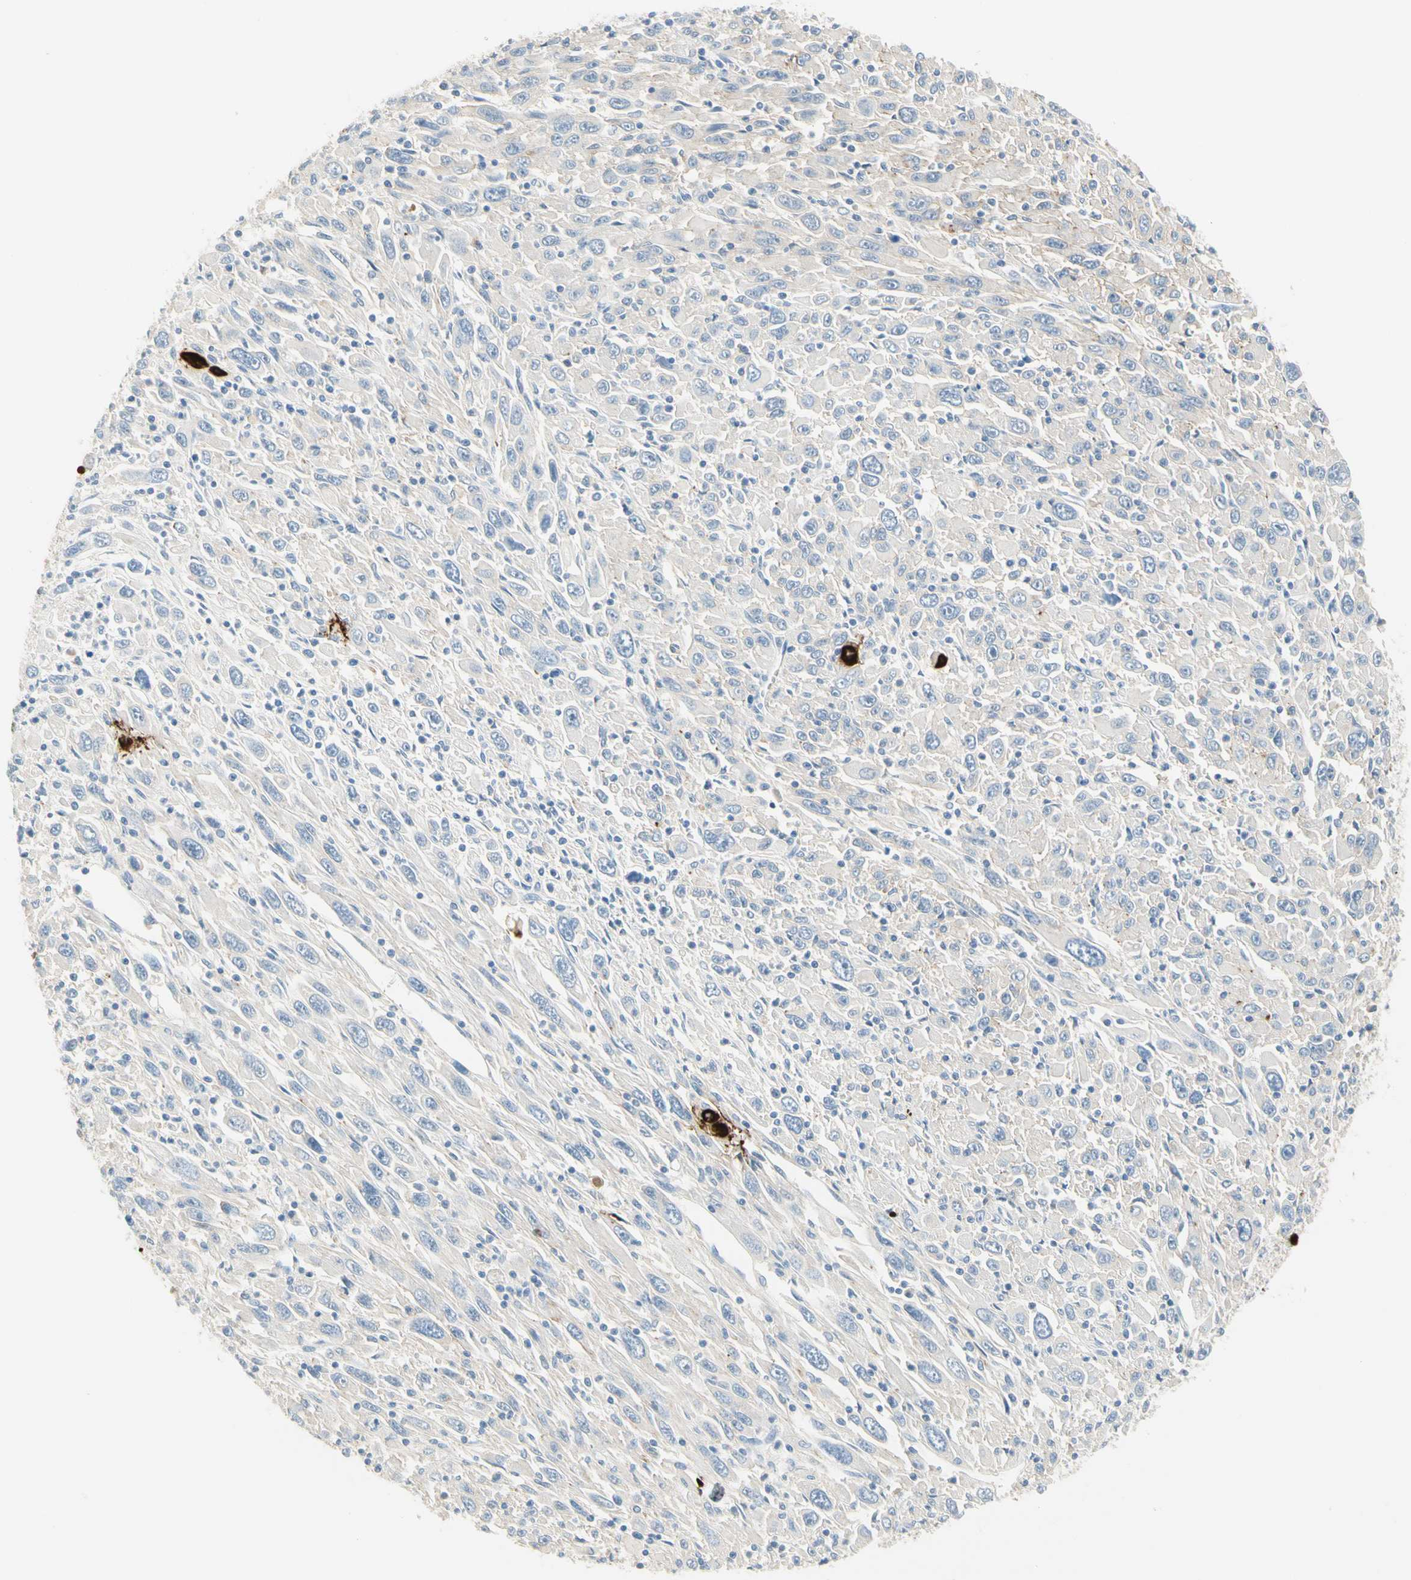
{"staining": {"intensity": "moderate", "quantity": "<25%", "location": "nuclear"}, "tissue": "melanoma", "cell_type": "Tumor cells", "image_type": "cancer", "snomed": [{"axis": "morphology", "description": "Malignant melanoma, Metastatic site"}, {"axis": "topography", "description": "Skin"}], "caption": "Malignant melanoma (metastatic site) tissue demonstrates moderate nuclear expression in approximately <25% of tumor cells, visualized by immunohistochemistry. The protein is stained brown, and the nuclei are stained in blue (DAB IHC with brightfield microscopy, high magnification).", "gene": "NECTIN4", "patient": {"sex": "female", "age": 56}}